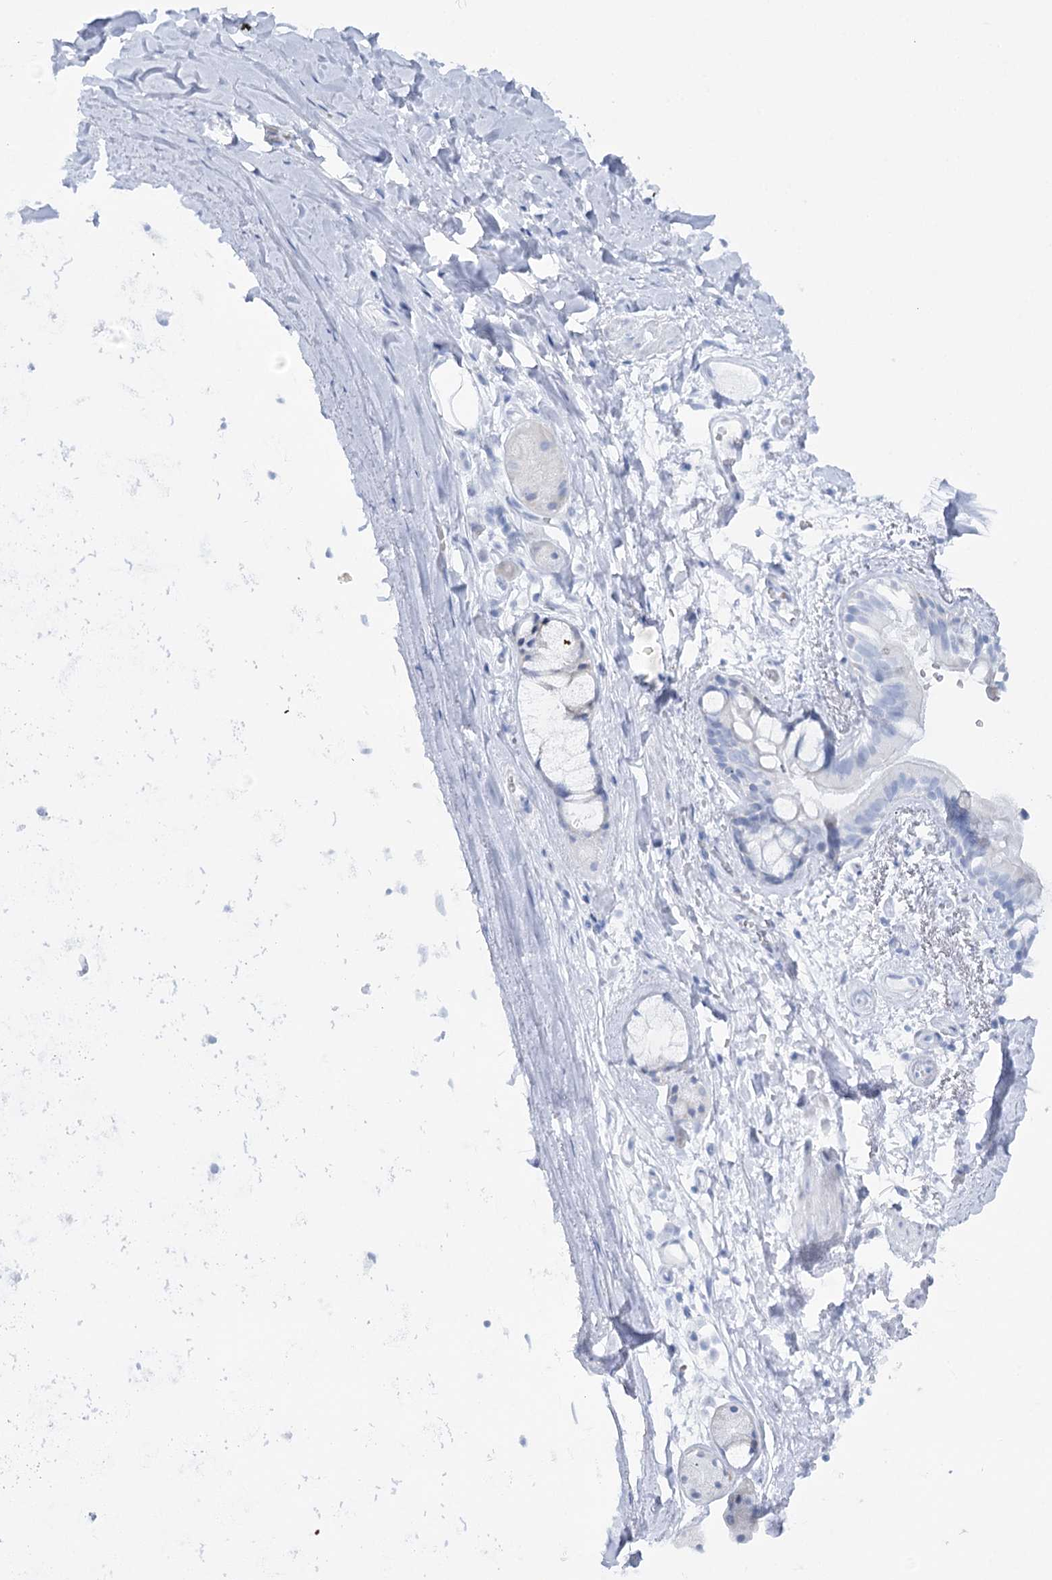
{"staining": {"intensity": "negative", "quantity": "none", "location": "none"}, "tissue": "adipose tissue", "cell_type": "Adipocytes", "image_type": "normal", "snomed": [{"axis": "morphology", "description": "Normal tissue, NOS"}, {"axis": "topography", "description": "Lymph node"}, {"axis": "topography", "description": "Bronchus"}], "caption": "Immunohistochemical staining of unremarkable human adipose tissue shows no significant expression in adipocytes.", "gene": "SIAE", "patient": {"sex": "male", "age": 63}}